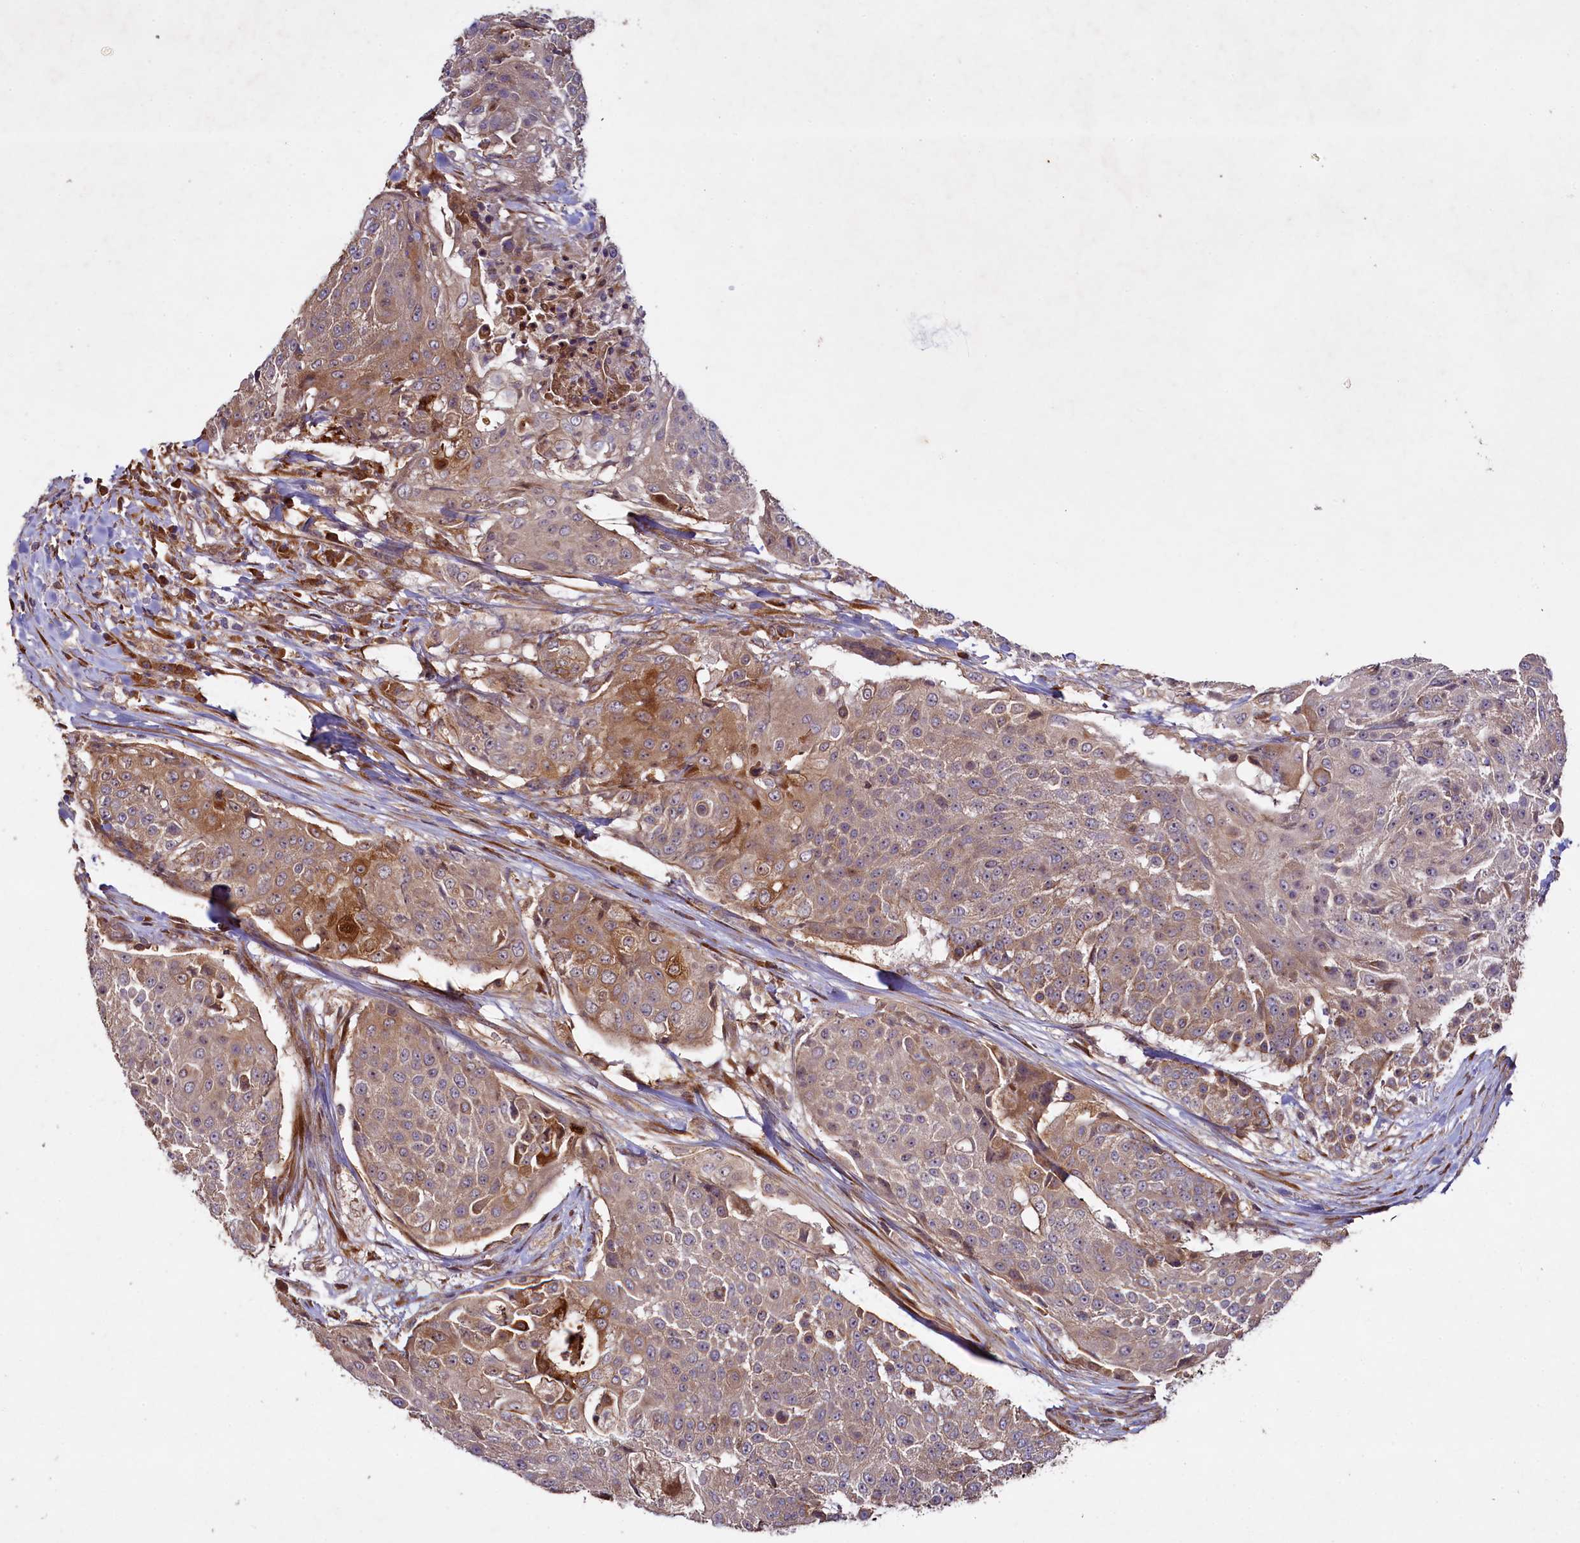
{"staining": {"intensity": "moderate", "quantity": "25%-75%", "location": "cytoplasmic/membranous"}, "tissue": "urothelial cancer", "cell_type": "Tumor cells", "image_type": "cancer", "snomed": [{"axis": "morphology", "description": "Urothelial carcinoma, High grade"}, {"axis": "topography", "description": "Urinary bladder"}], "caption": "Immunohistochemistry histopathology image of neoplastic tissue: urothelial cancer stained using IHC exhibits medium levels of moderate protein expression localized specifically in the cytoplasmic/membranous of tumor cells, appearing as a cytoplasmic/membranous brown color.", "gene": "CCDC102A", "patient": {"sex": "female", "age": 63}}